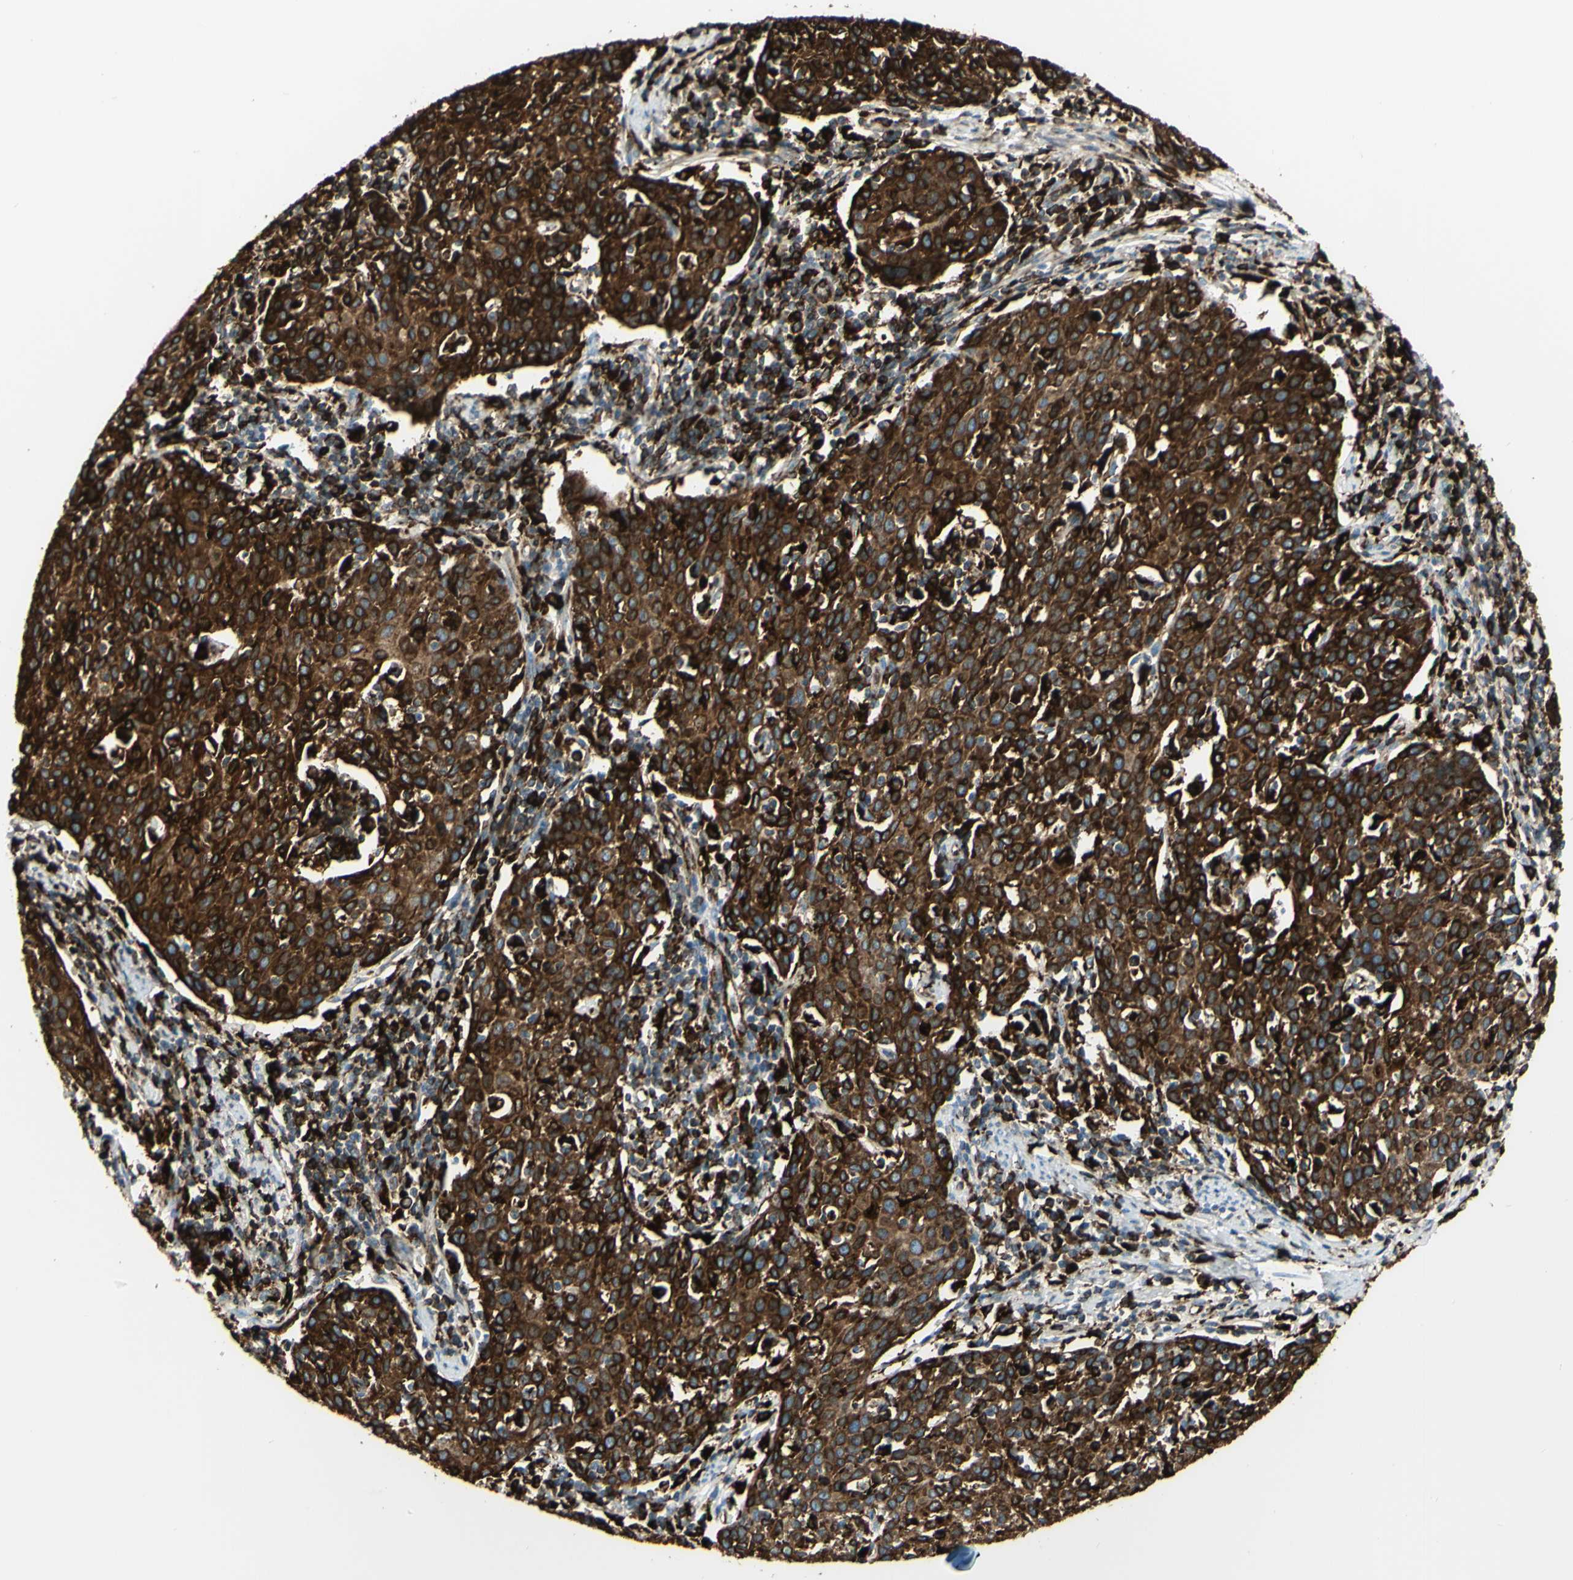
{"staining": {"intensity": "strong", "quantity": ">75%", "location": "cytoplasmic/membranous"}, "tissue": "cervical cancer", "cell_type": "Tumor cells", "image_type": "cancer", "snomed": [{"axis": "morphology", "description": "Squamous cell carcinoma, NOS"}, {"axis": "topography", "description": "Cervix"}], "caption": "Cervical cancer (squamous cell carcinoma) was stained to show a protein in brown. There is high levels of strong cytoplasmic/membranous expression in approximately >75% of tumor cells.", "gene": "CD74", "patient": {"sex": "female", "age": 38}}